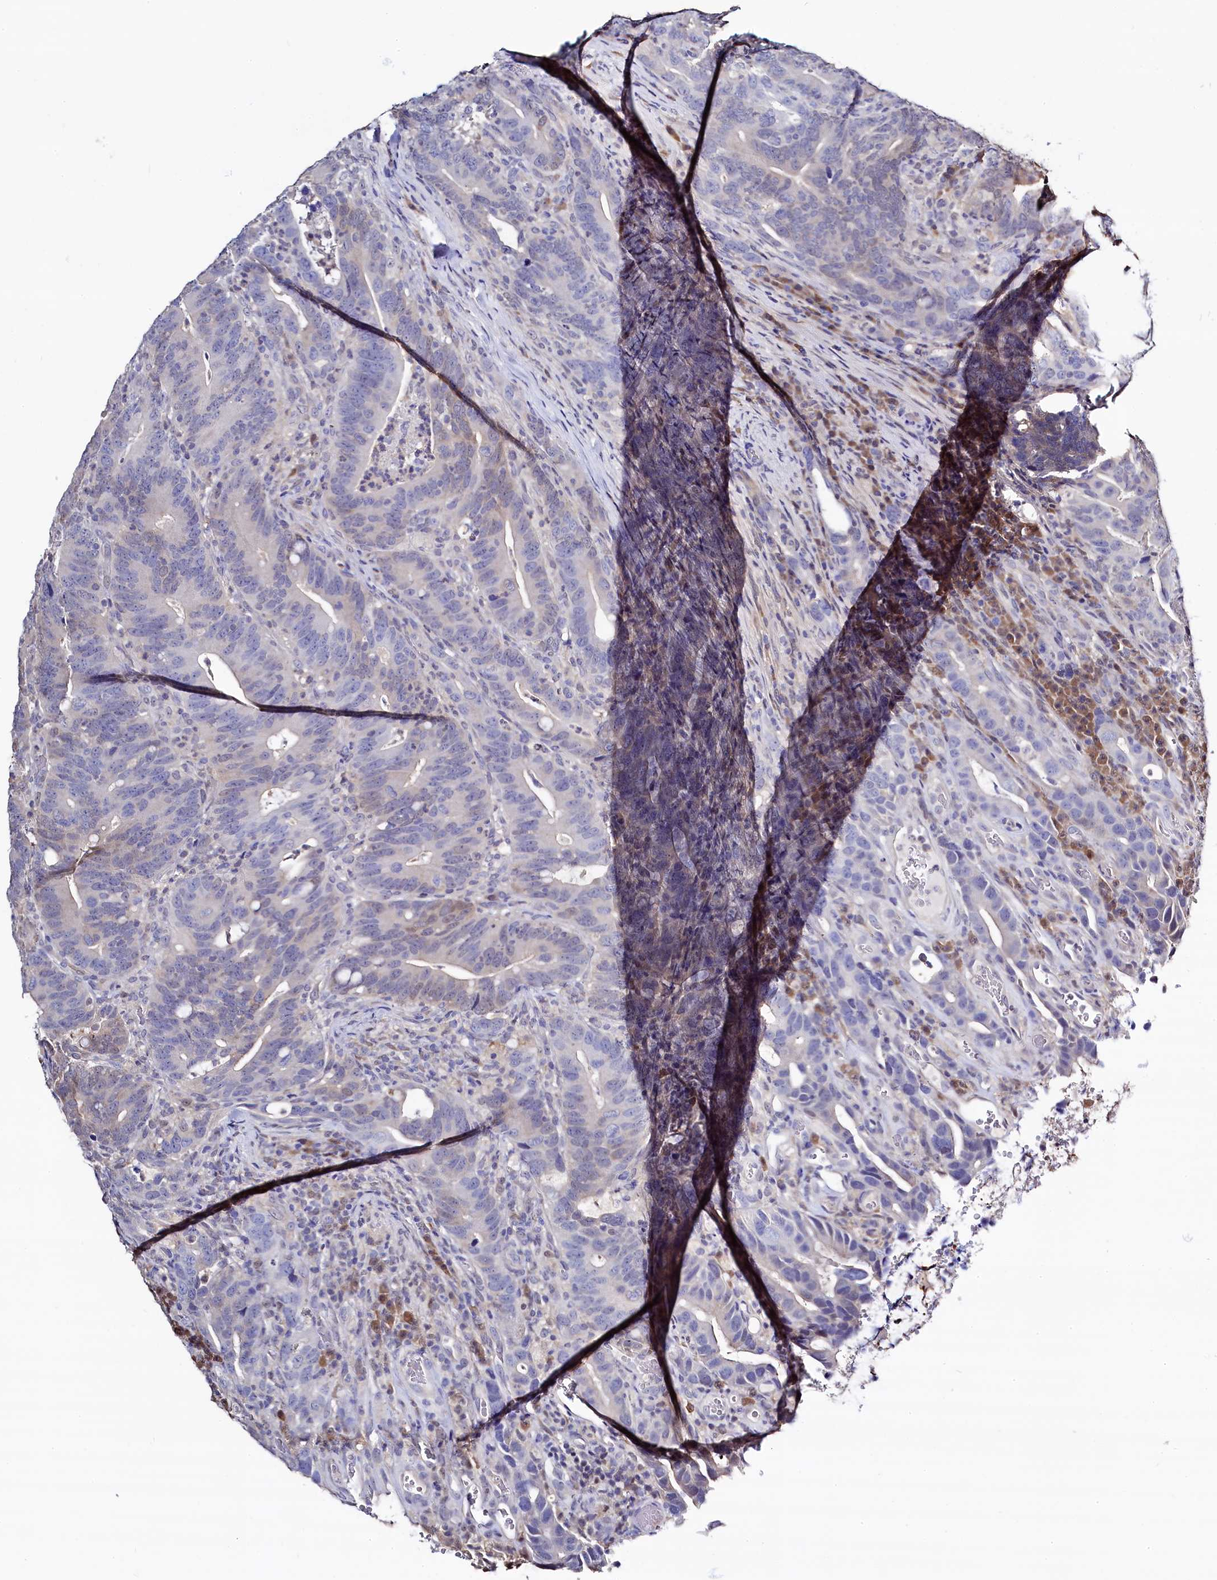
{"staining": {"intensity": "negative", "quantity": "none", "location": "none"}, "tissue": "colorectal cancer", "cell_type": "Tumor cells", "image_type": "cancer", "snomed": [{"axis": "morphology", "description": "Adenocarcinoma, NOS"}, {"axis": "topography", "description": "Colon"}], "caption": "IHC photomicrograph of neoplastic tissue: human adenocarcinoma (colorectal) stained with DAB demonstrates no significant protein staining in tumor cells. (DAB IHC, high magnification).", "gene": "C11orf54", "patient": {"sex": "female", "age": 66}}